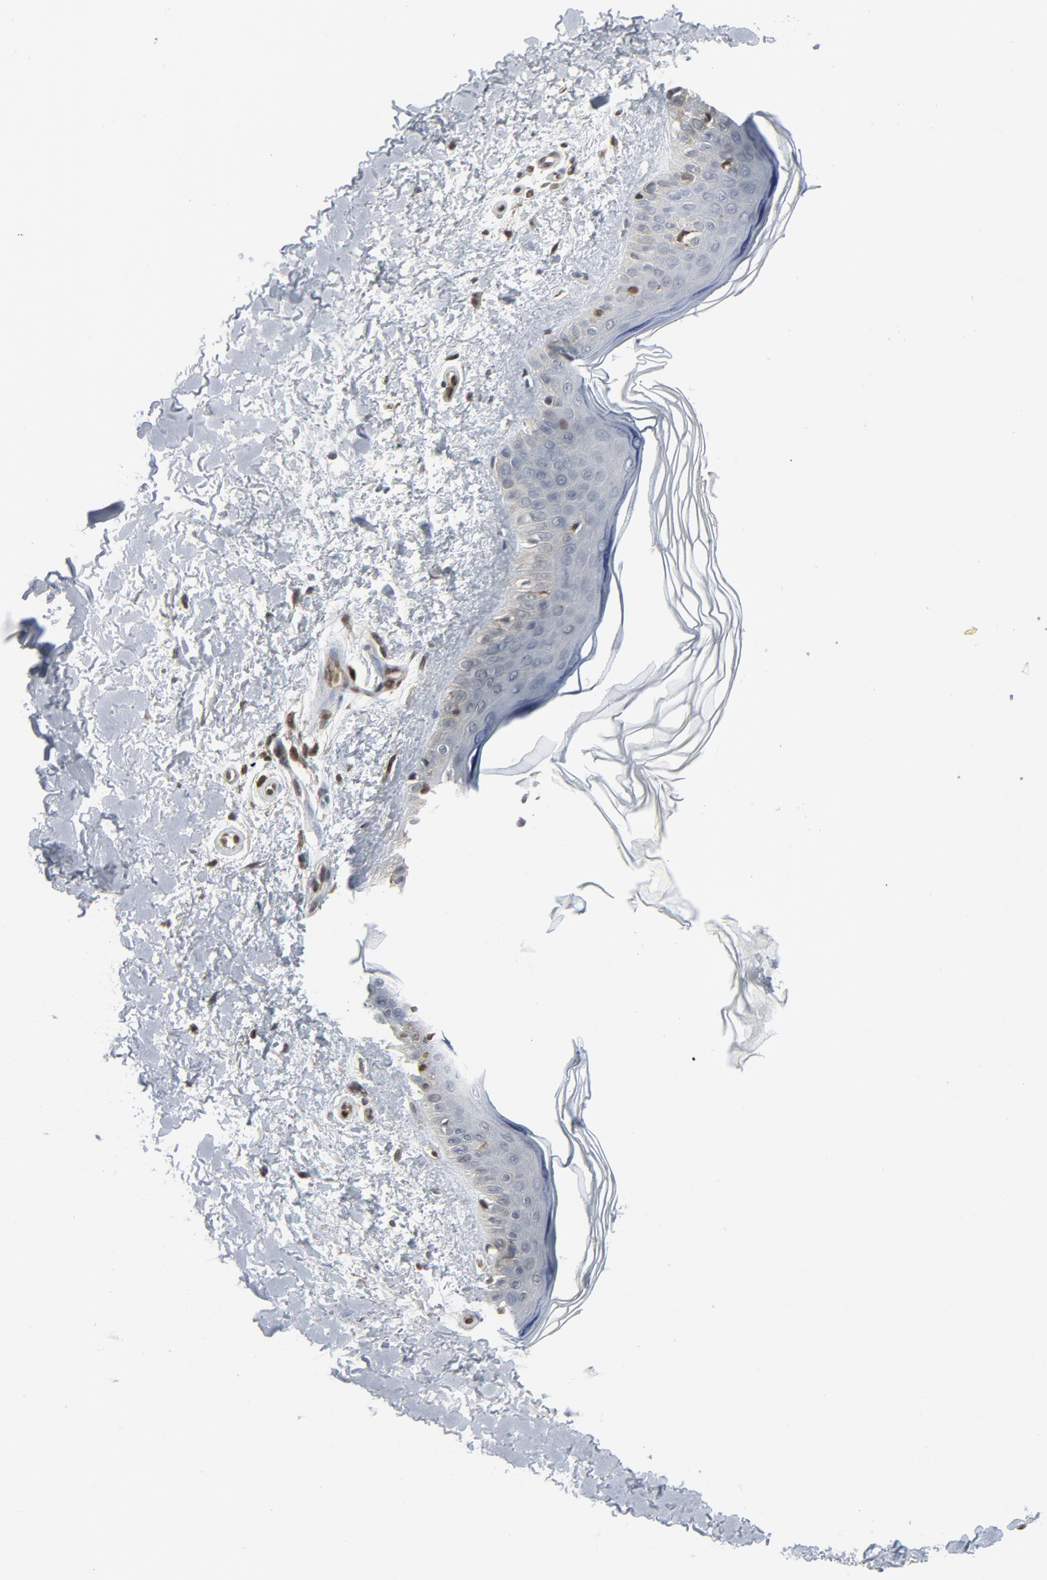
{"staining": {"intensity": "moderate", "quantity": ">75%", "location": "cytoplasmic/membranous"}, "tissue": "skin", "cell_type": "Fibroblasts", "image_type": "normal", "snomed": [{"axis": "morphology", "description": "Normal tissue, NOS"}, {"axis": "topography", "description": "Skin"}], "caption": "Moderate cytoplasmic/membranous expression is identified in approximately >75% of fibroblasts in benign skin.", "gene": "STAT5A", "patient": {"sex": "female", "age": 19}}